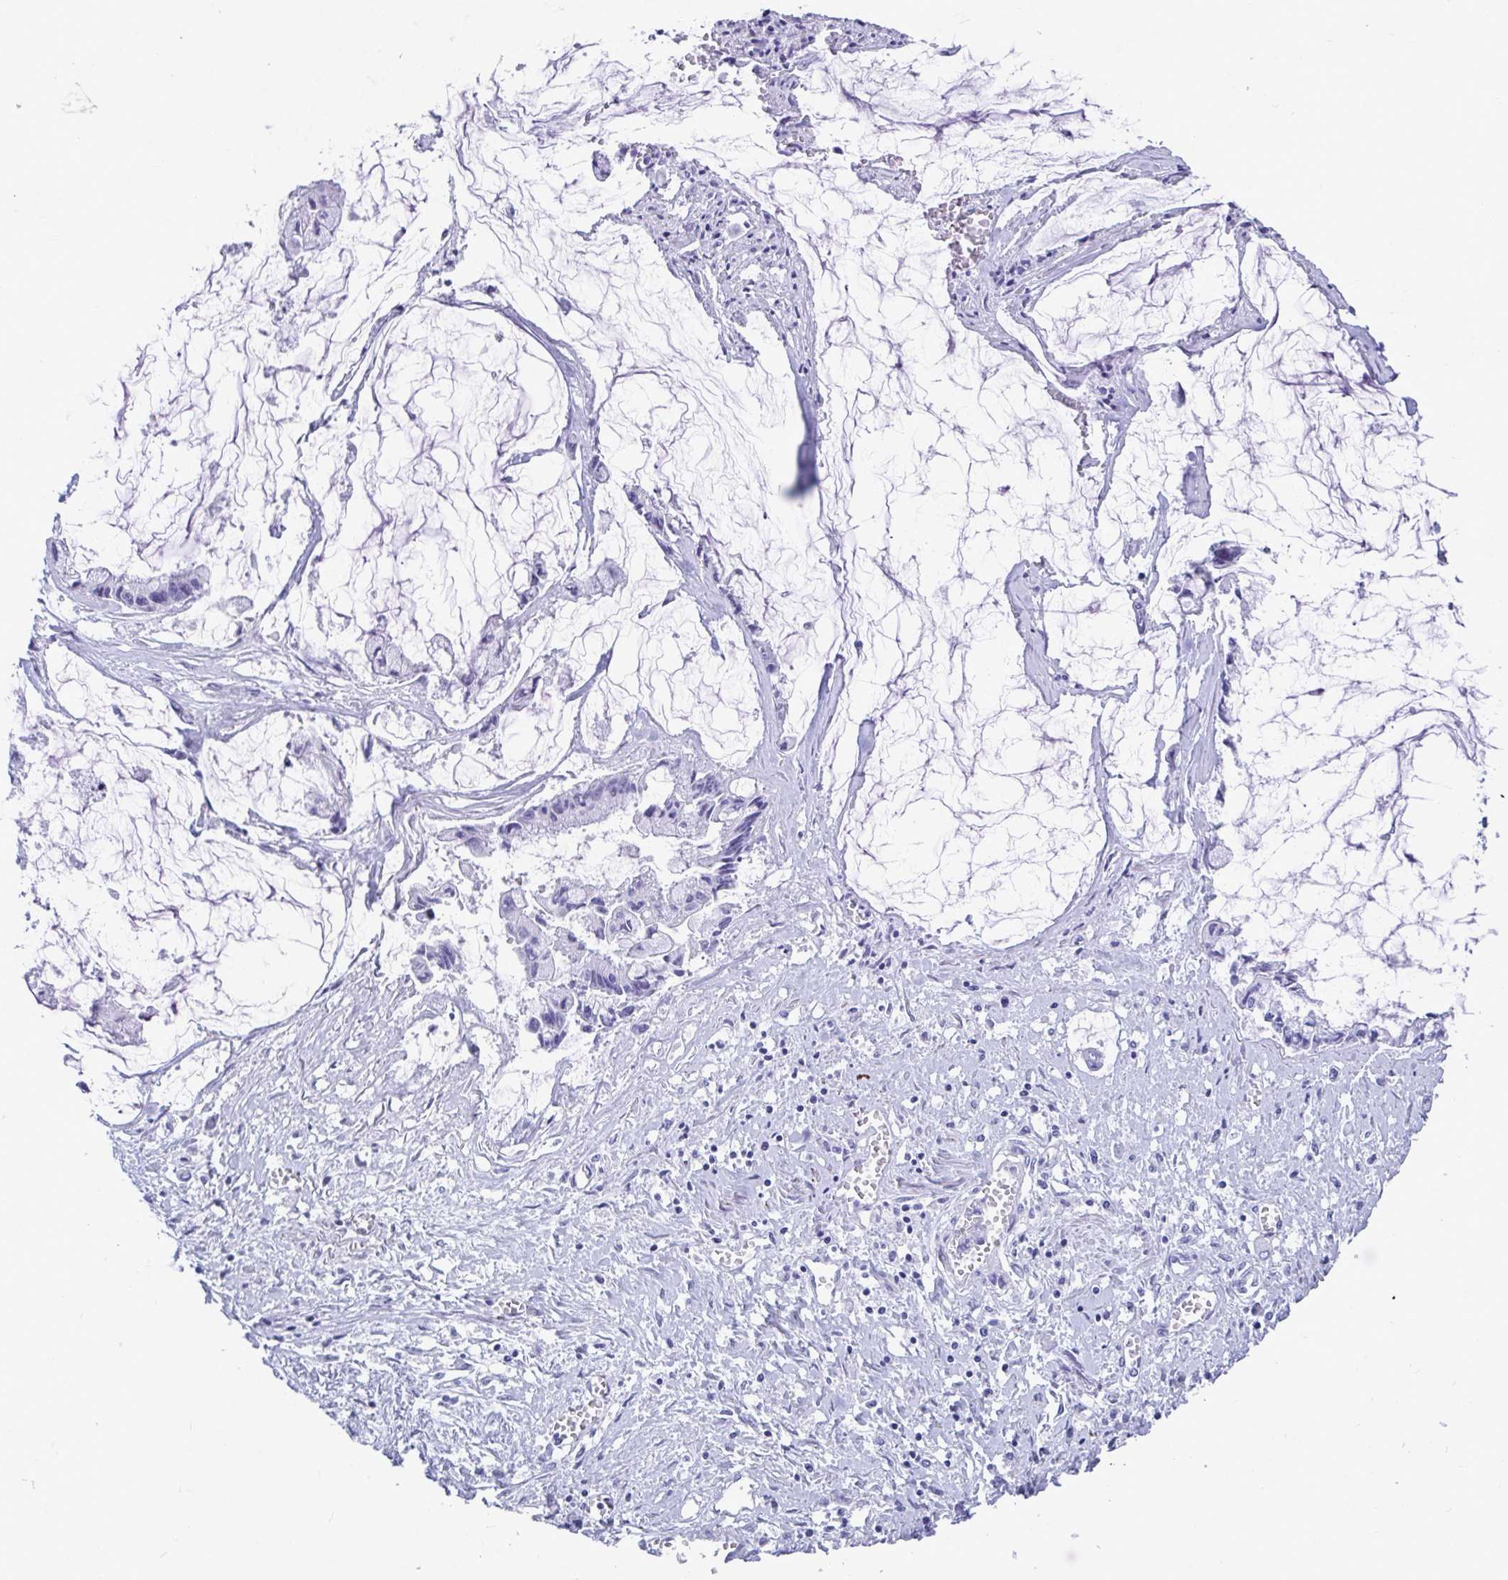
{"staining": {"intensity": "negative", "quantity": "none", "location": "none"}, "tissue": "ovarian cancer", "cell_type": "Tumor cells", "image_type": "cancer", "snomed": [{"axis": "morphology", "description": "Cystadenocarcinoma, mucinous, NOS"}, {"axis": "topography", "description": "Ovary"}], "caption": "Tumor cells show no significant staining in mucinous cystadenocarcinoma (ovarian). (Stains: DAB (3,3'-diaminobenzidine) immunohistochemistry (IHC) with hematoxylin counter stain, Microscopy: brightfield microscopy at high magnification).", "gene": "TTC30B", "patient": {"sex": "female", "age": 90}}